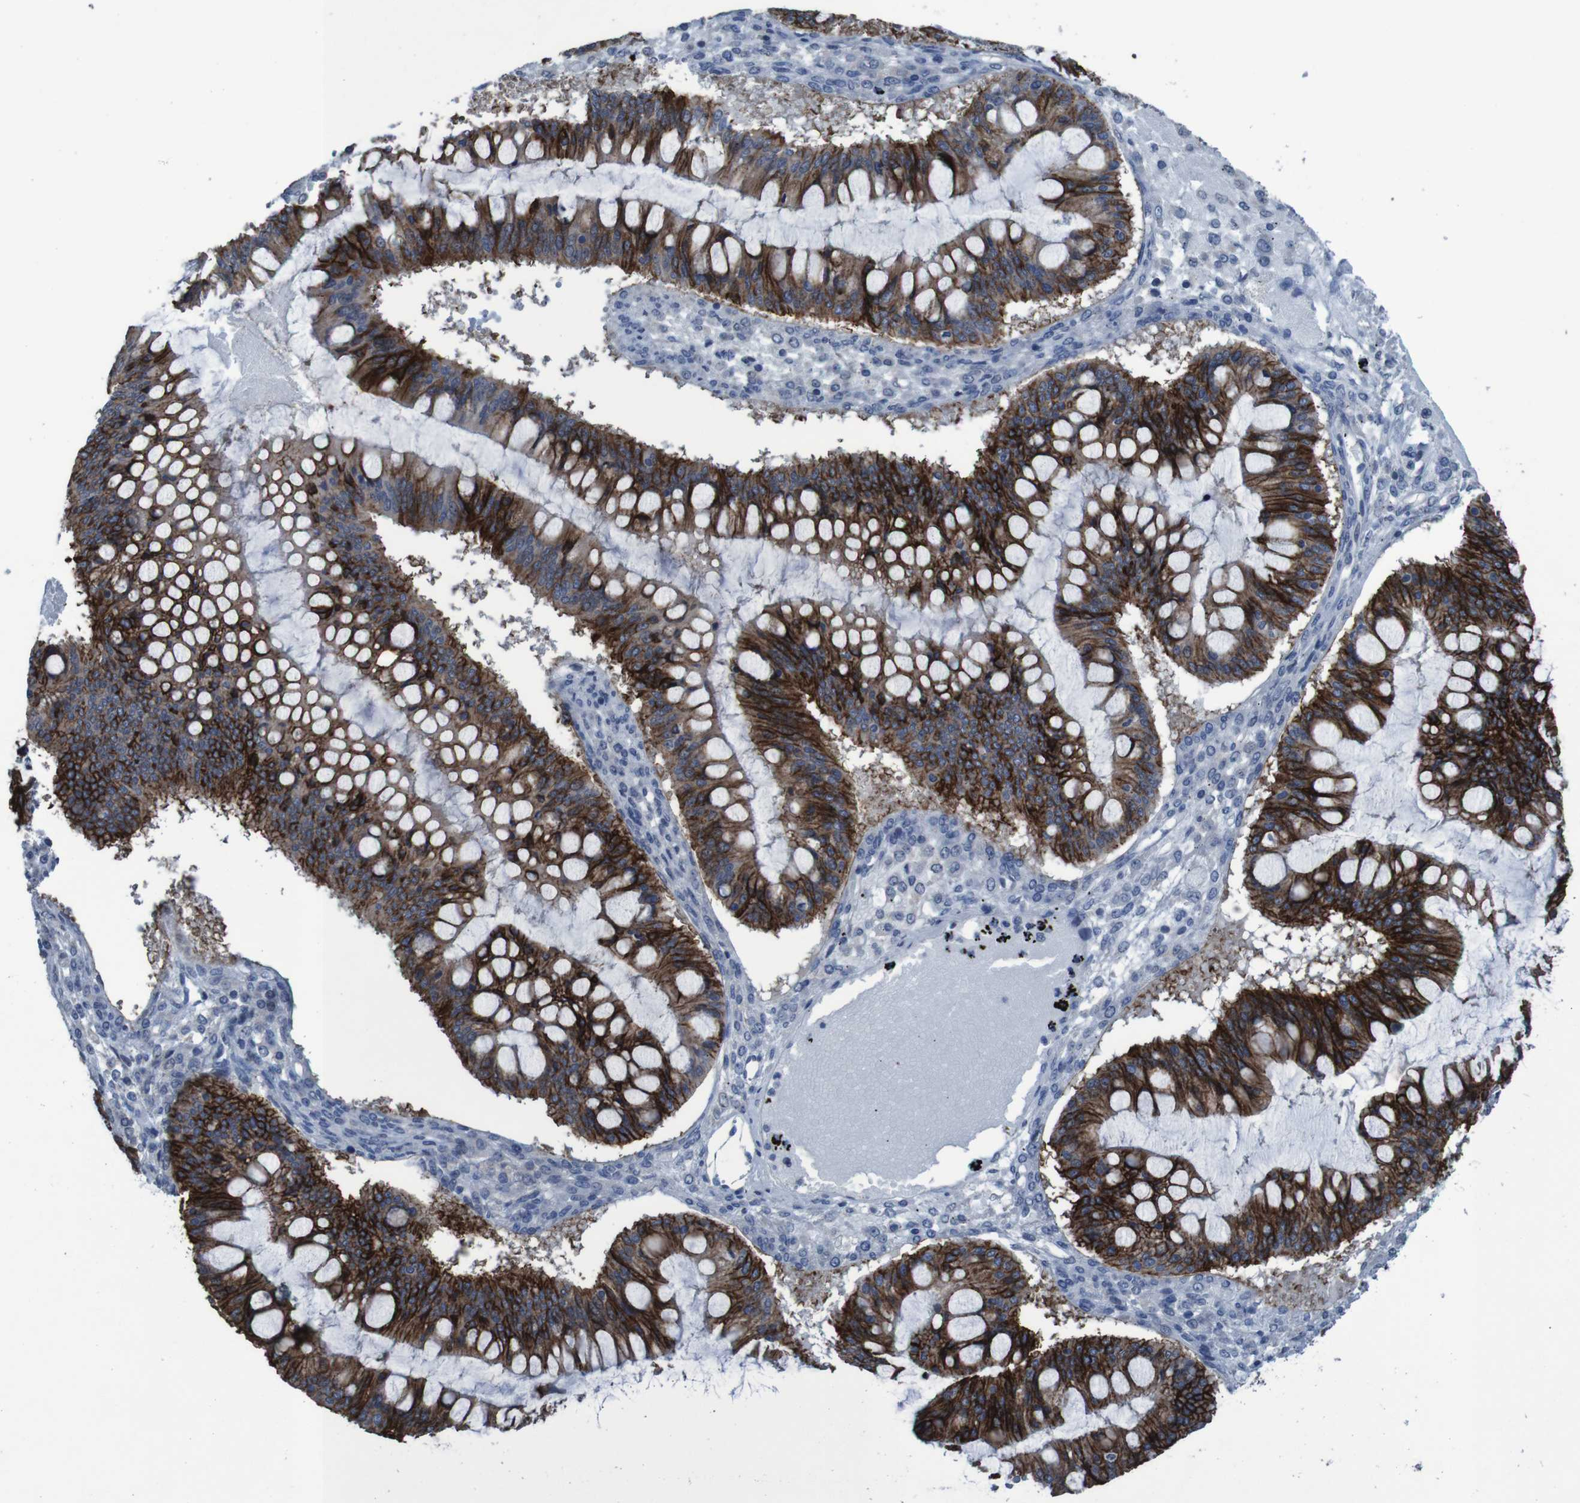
{"staining": {"intensity": "strong", "quantity": ">75%", "location": "cytoplasmic/membranous"}, "tissue": "ovarian cancer", "cell_type": "Tumor cells", "image_type": "cancer", "snomed": [{"axis": "morphology", "description": "Cystadenocarcinoma, mucinous, NOS"}, {"axis": "topography", "description": "Ovary"}], "caption": "A brown stain highlights strong cytoplasmic/membranous positivity of a protein in human ovarian cancer (mucinous cystadenocarcinoma) tumor cells.", "gene": "CLDN18", "patient": {"sex": "female", "age": 73}}